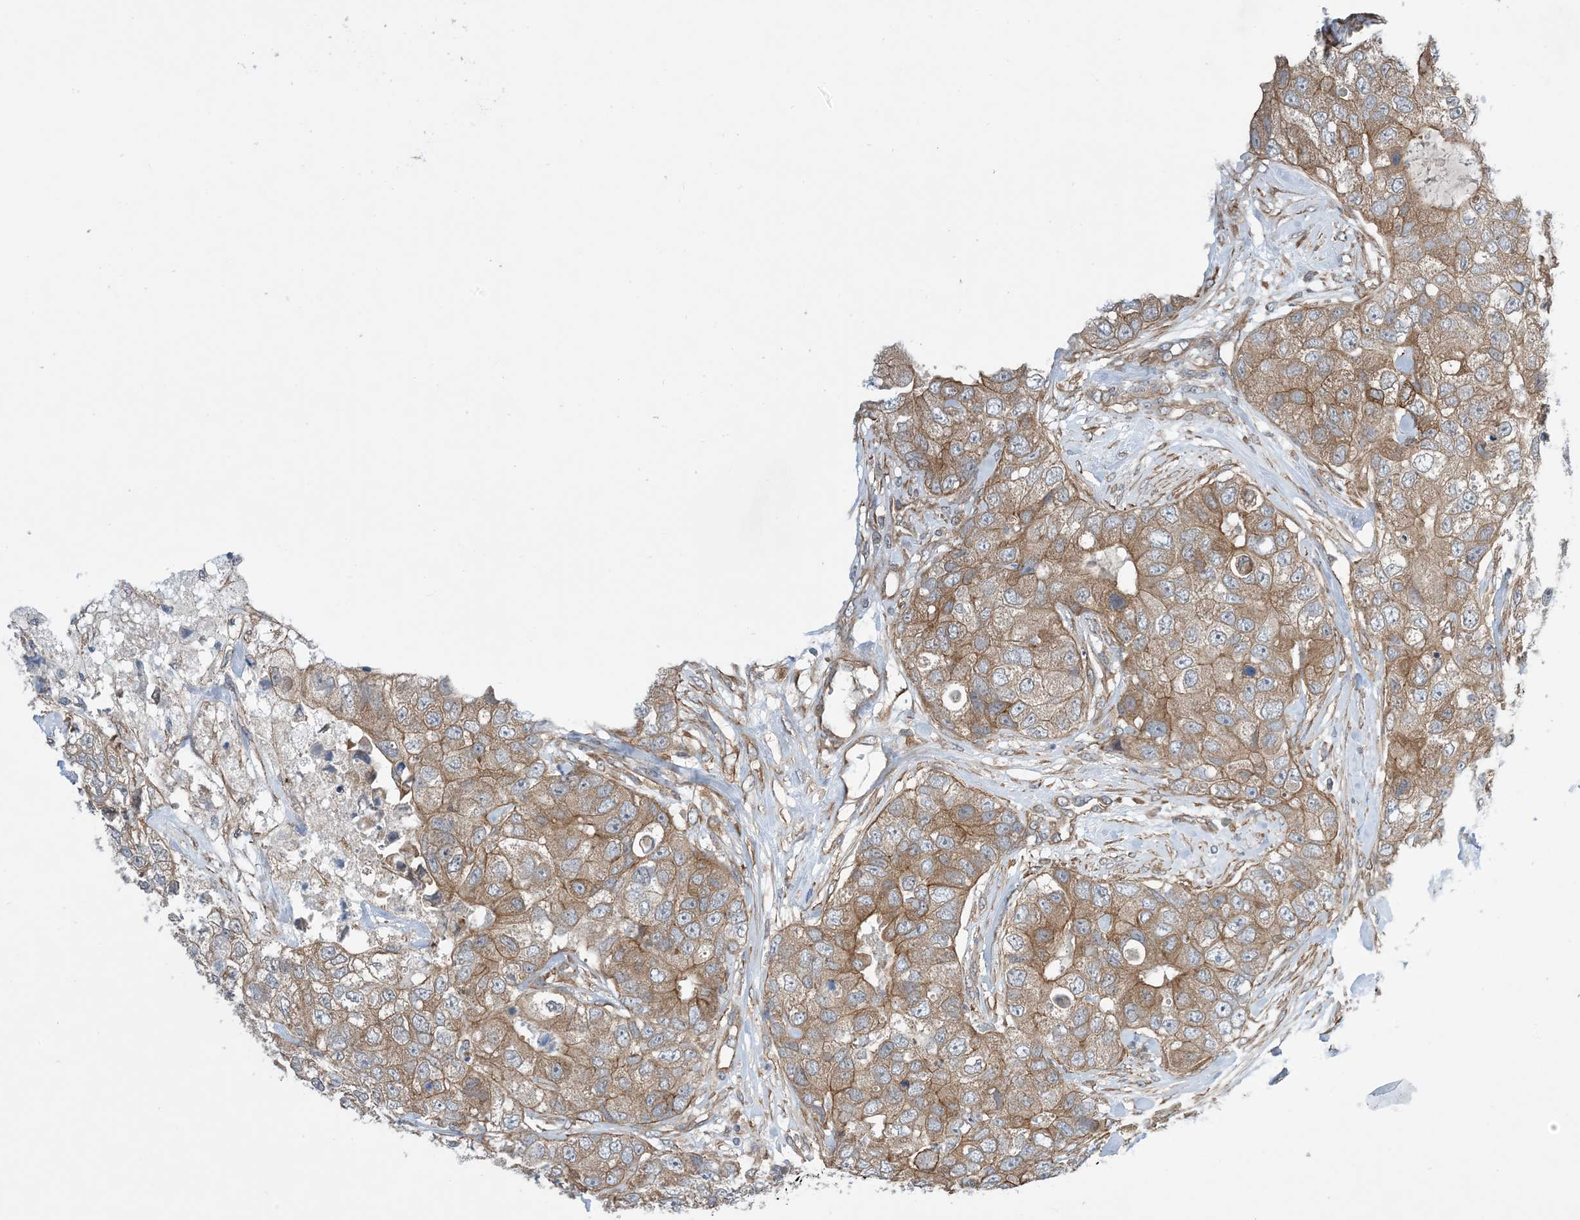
{"staining": {"intensity": "moderate", "quantity": ">75%", "location": "cytoplasmic/membranous"}, "tissue": "breast cancer", "cell_type": "Tumor cells", "image_type": "cancer", "snomed": [{"axis": "morphology", "description": "Duct carcinoma"}, {"axis": "topography", "description": "Breast"}], "caption": "Breast infiltrating ductal carcinoma stained with a brown dye displays moderate cytoplasmic/membranous positive expression in about >75% of tumor cells.", "gene": "EHBP1", "patient": {"sex": "female", "age": 62}}